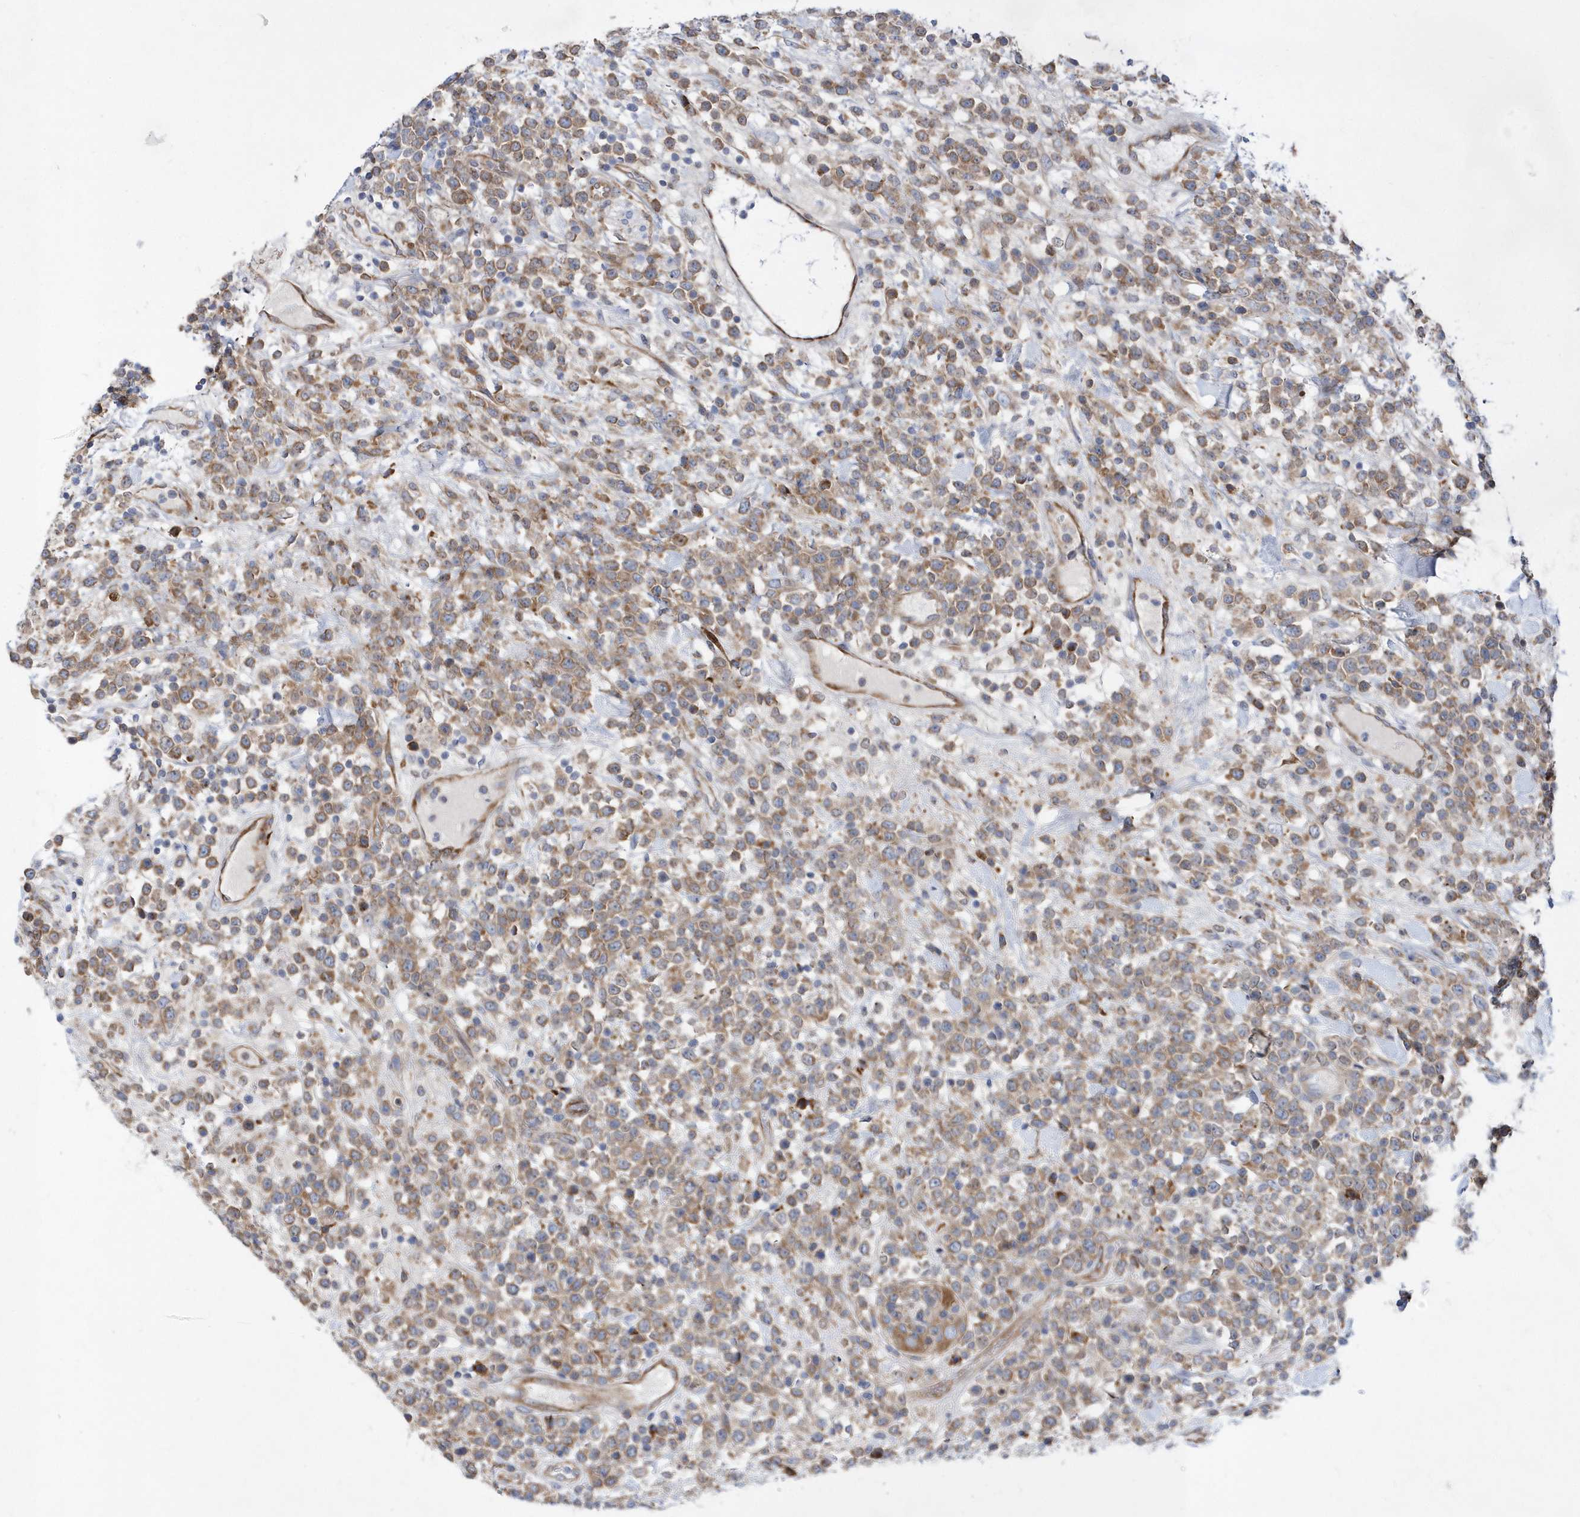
{"staining": {"intensity": "moderate", "quantity": ">75%", "location": "cytoplasmic/membranous"}, "tissue": "lymphoma", "cell_type": "Tumor cells", "image_type": "cancer", "snomed": [{"axis": "morphology", "description": "Malignant lymphoma, non-Hodgkin's type, High grade"}, {"axis": "topography", "description": "Colon"}], "caption": "Tumor cells show moderate cytoplasmic/membranous positivity in about >75% of cells in lymphoma.", "gene": "JKAMP", "patient": {"sex": "female", "age": 53}}